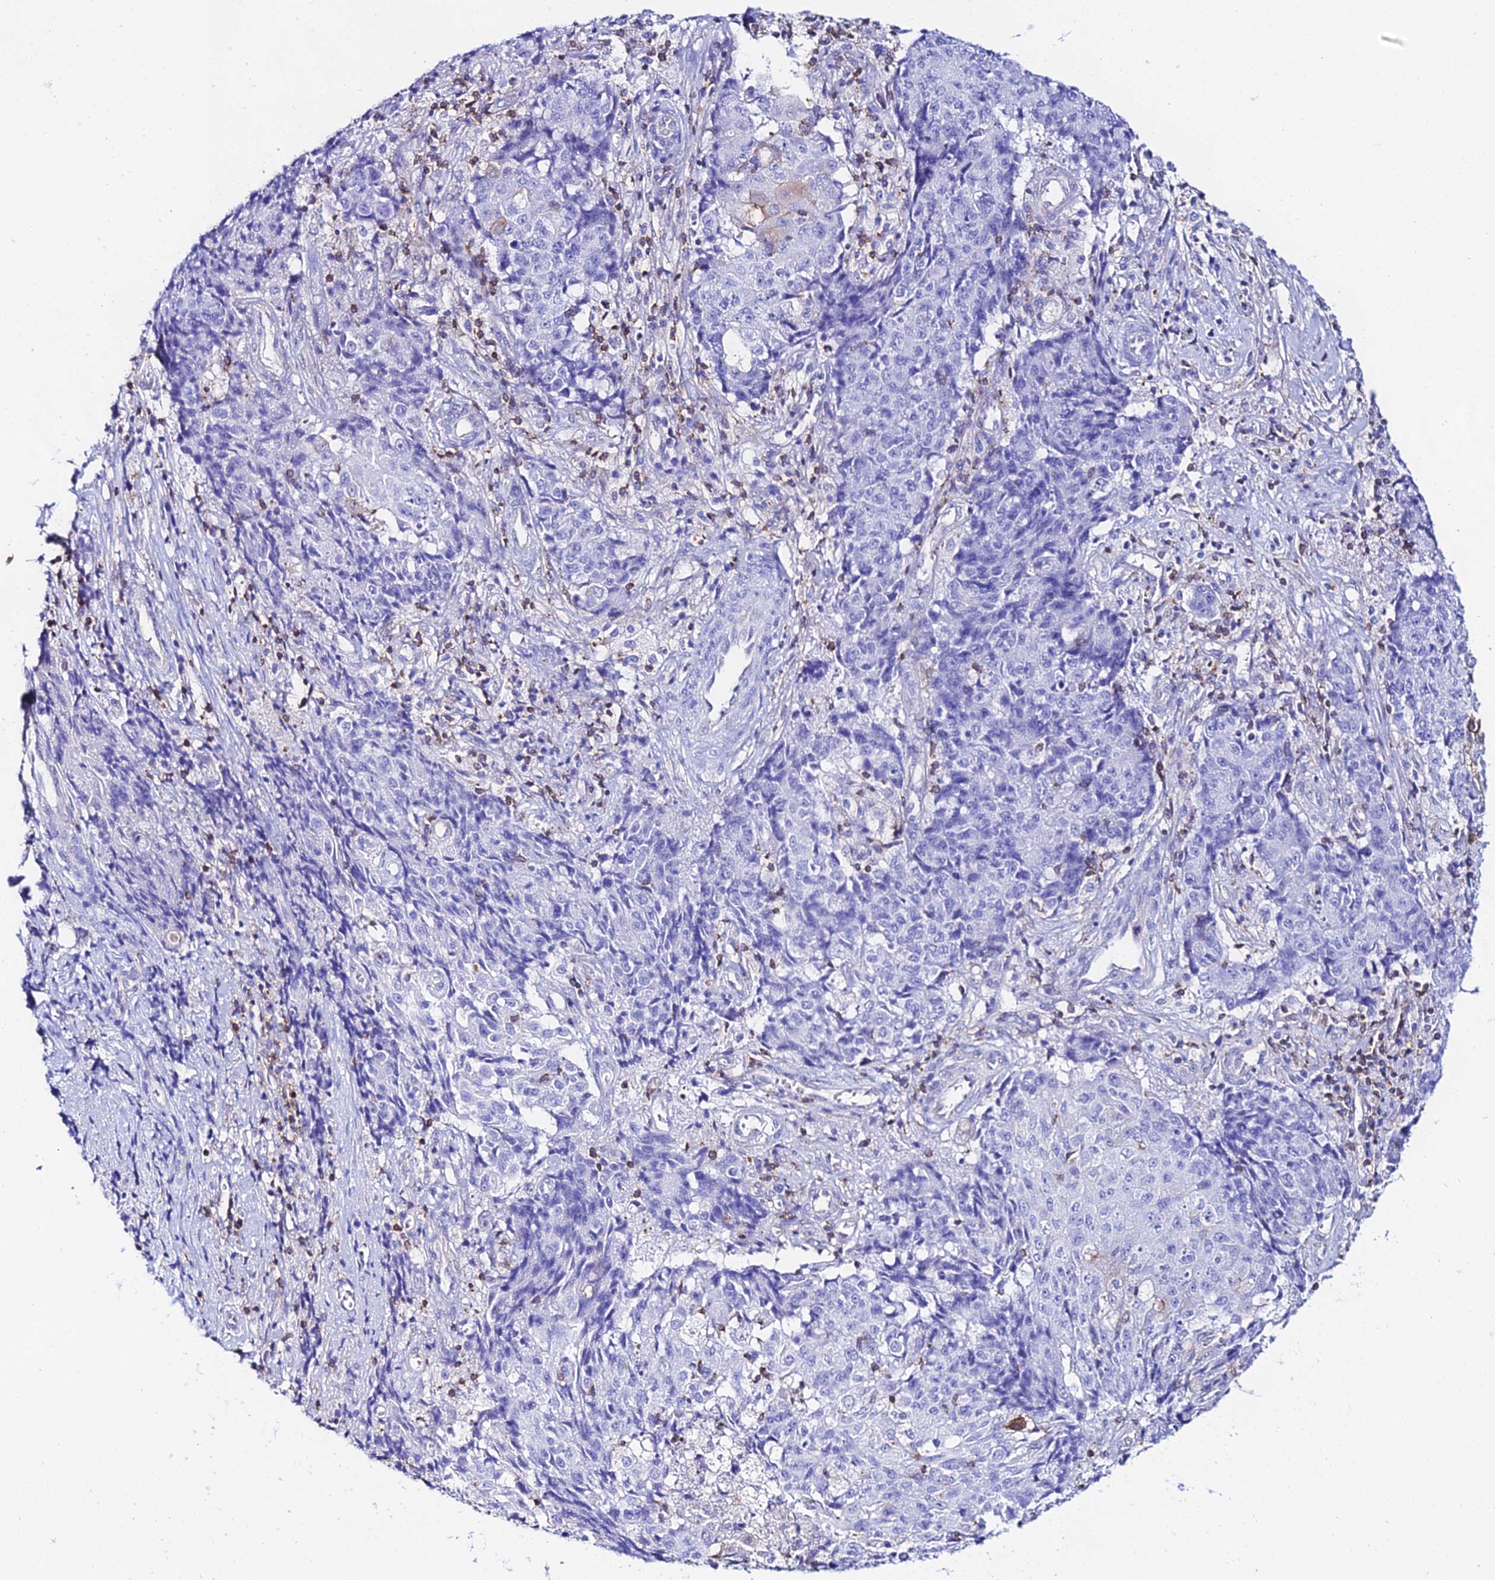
{"staining": {"intensity": "negative", "quantity": "none", "location": "none"}, "tissue": "ovarian cancer", "cell_type": "Tumor cells", "image_type": "cancer", "snomed": [{"axis": "morphology", "description": "Carcinoma, endometroid"}, {"axis": "topography", "description": "Ovary"}], "caption": "An immunohistochemistry (IHC) micrograph of ovarian cancer is shown. There is no staining in tumor cells of ovarian cancer.", "gene": "S100A16", "patient": {"sex": "female", "age": 42}}